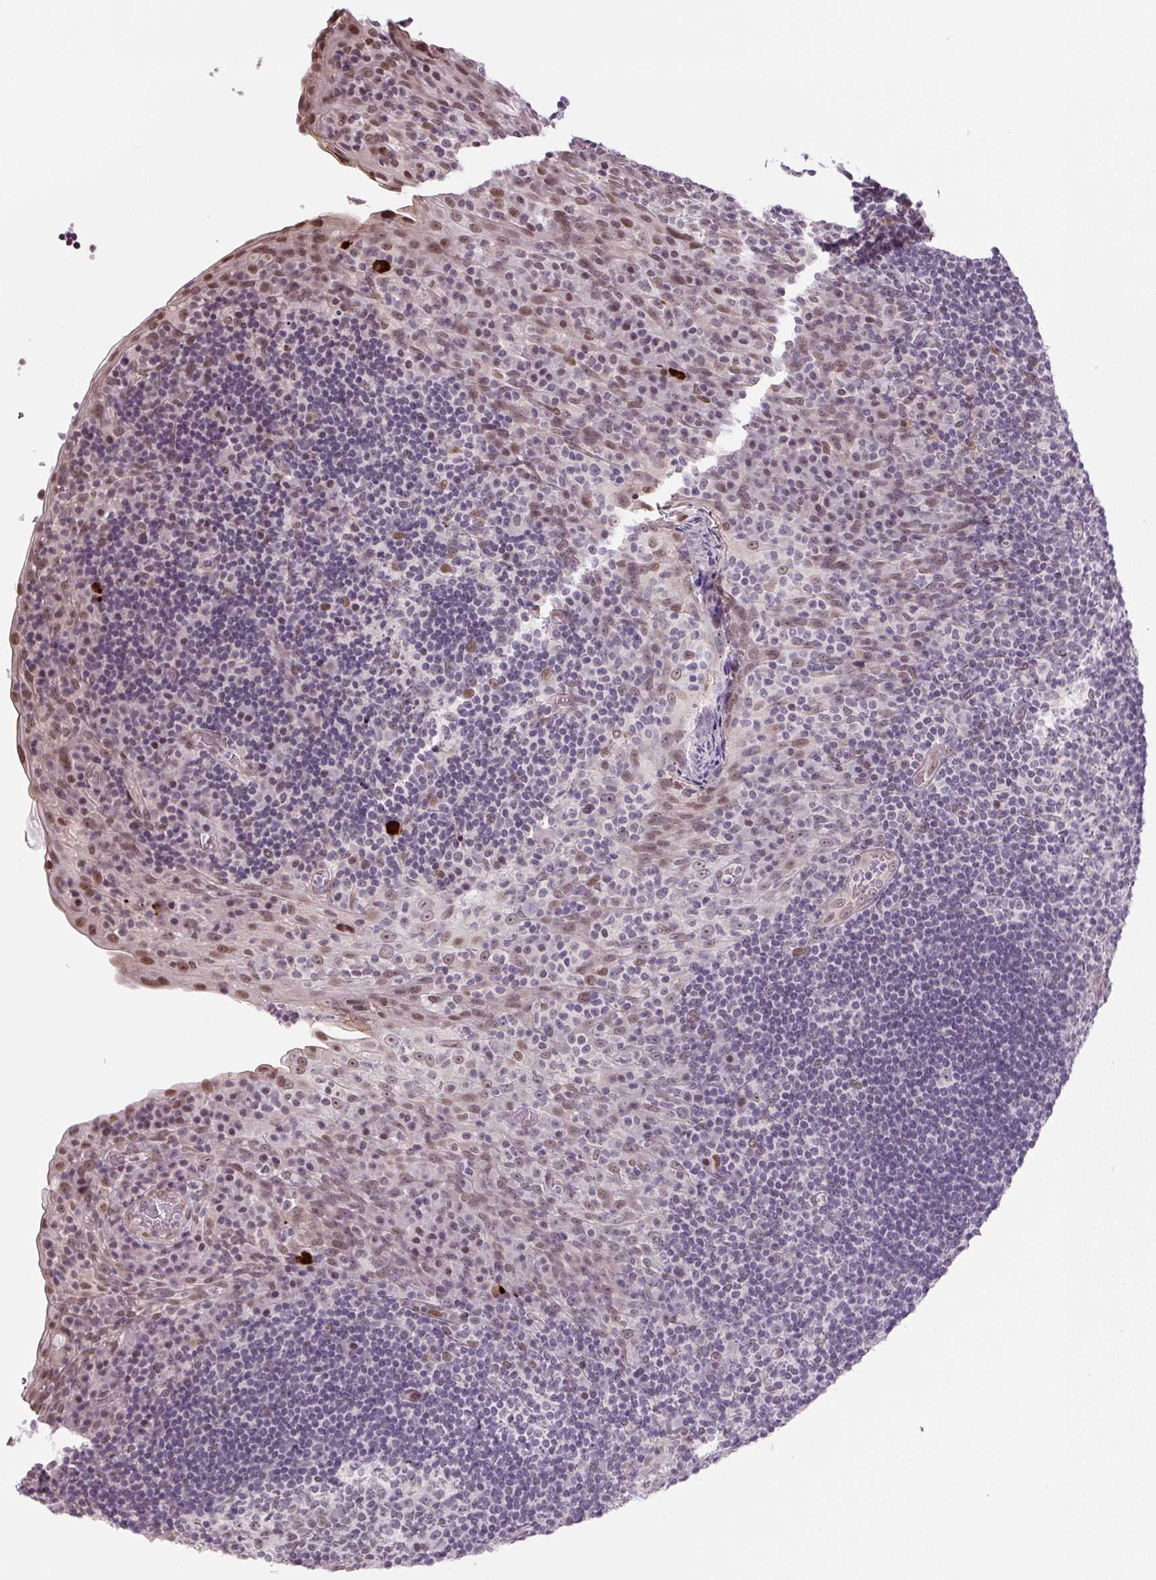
{"staining": {"intensity": "moderate", "quantity": "<25%", "location": "nuclear"}, "tissue": "tonsil", "cell_type": "Germinal center cells", "image_type": "normal", "snomed": [{"axis": "morphology", "description": "Normal tissue, NOS"}, {"axis": "topography", "description": "Tonsil"}], "caption": "Tonsil stained with a brown dye exhibits moderate nuclear positive positivity in approximately <25% of germinal center cells.", "gene": "TCFL5", "patient": {"sex": "male", "age": 17}}